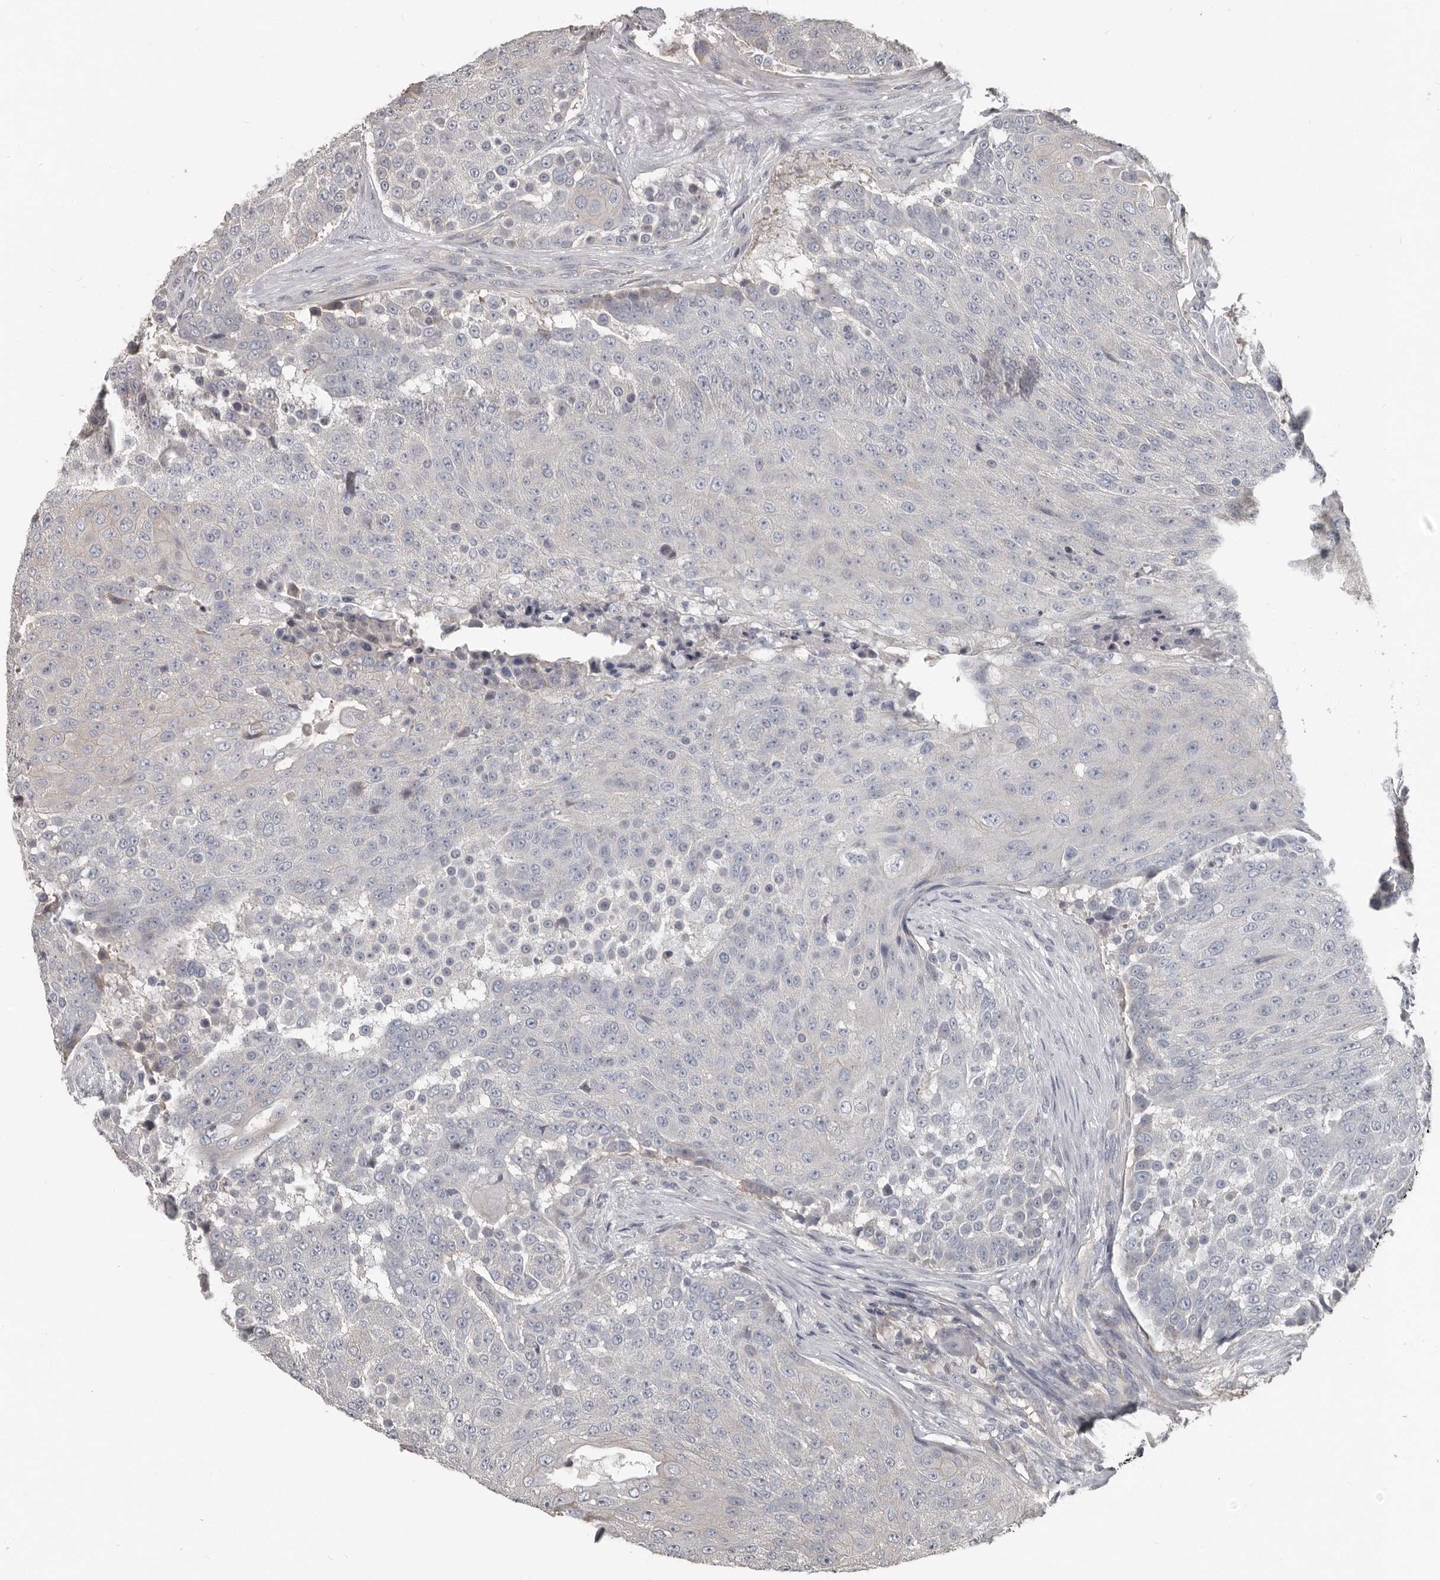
{"staining": {"intensity": "negative", "quantity": "none", "location": "none"}, "tissue": "urothelial cancer", "cell_type": "Tumor cells", "image_type": "cancer", "snomed": [{"axis": "morphology", "description": "Urothelial carcinoma, High grade"}, {"axis": "topography", "description": "Urinary bladder"}], "caption": "The immunohistochemistry (IHC) image has no significant staining in tumor cells of urothelial carcinoma (high-grade) tissue. (DAB (3,3'-diaminobenzidine) immunohistochemistry (IHC), high magnification).", "gene": "CA6", "patient": {"sex": "female", "age": 63}}